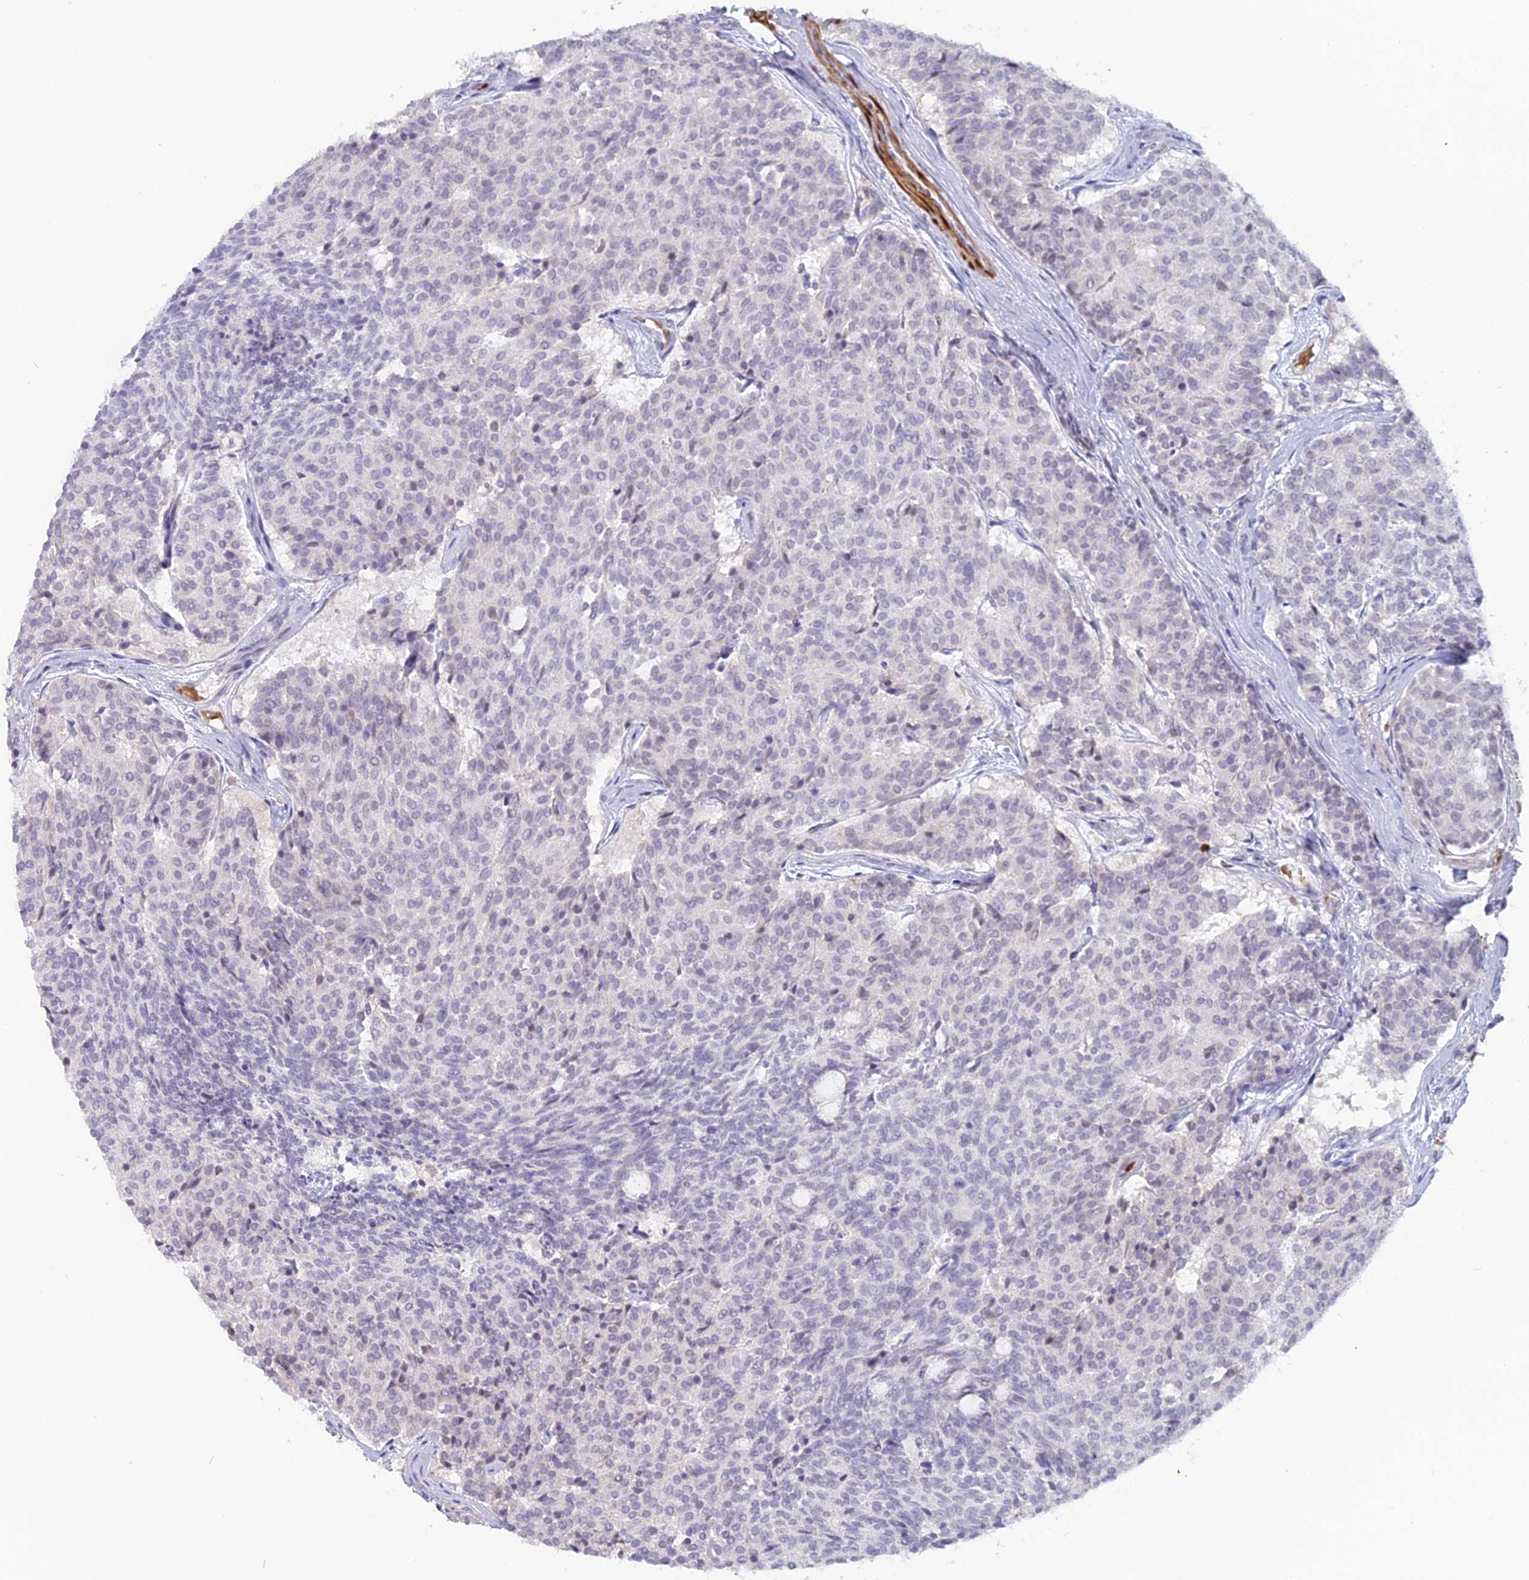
{"staining": {"intensity": "negative", "quantity": "none", "location": "none"}, "tissue": "carcinoid", "cell_type": "Tumor cells", "image_type": "cancer", "snomed": [{"axis": "morphology", "description": "Carcinoid, malignant, NOS"}, {"axis": "topography", "description": "Pancreas"}], "caption": "Tumor cells are negative for protein expression in human carcinoid (malignant).", "gene": "PGBD4", "patient": {"sex": "female", "age": 54}}